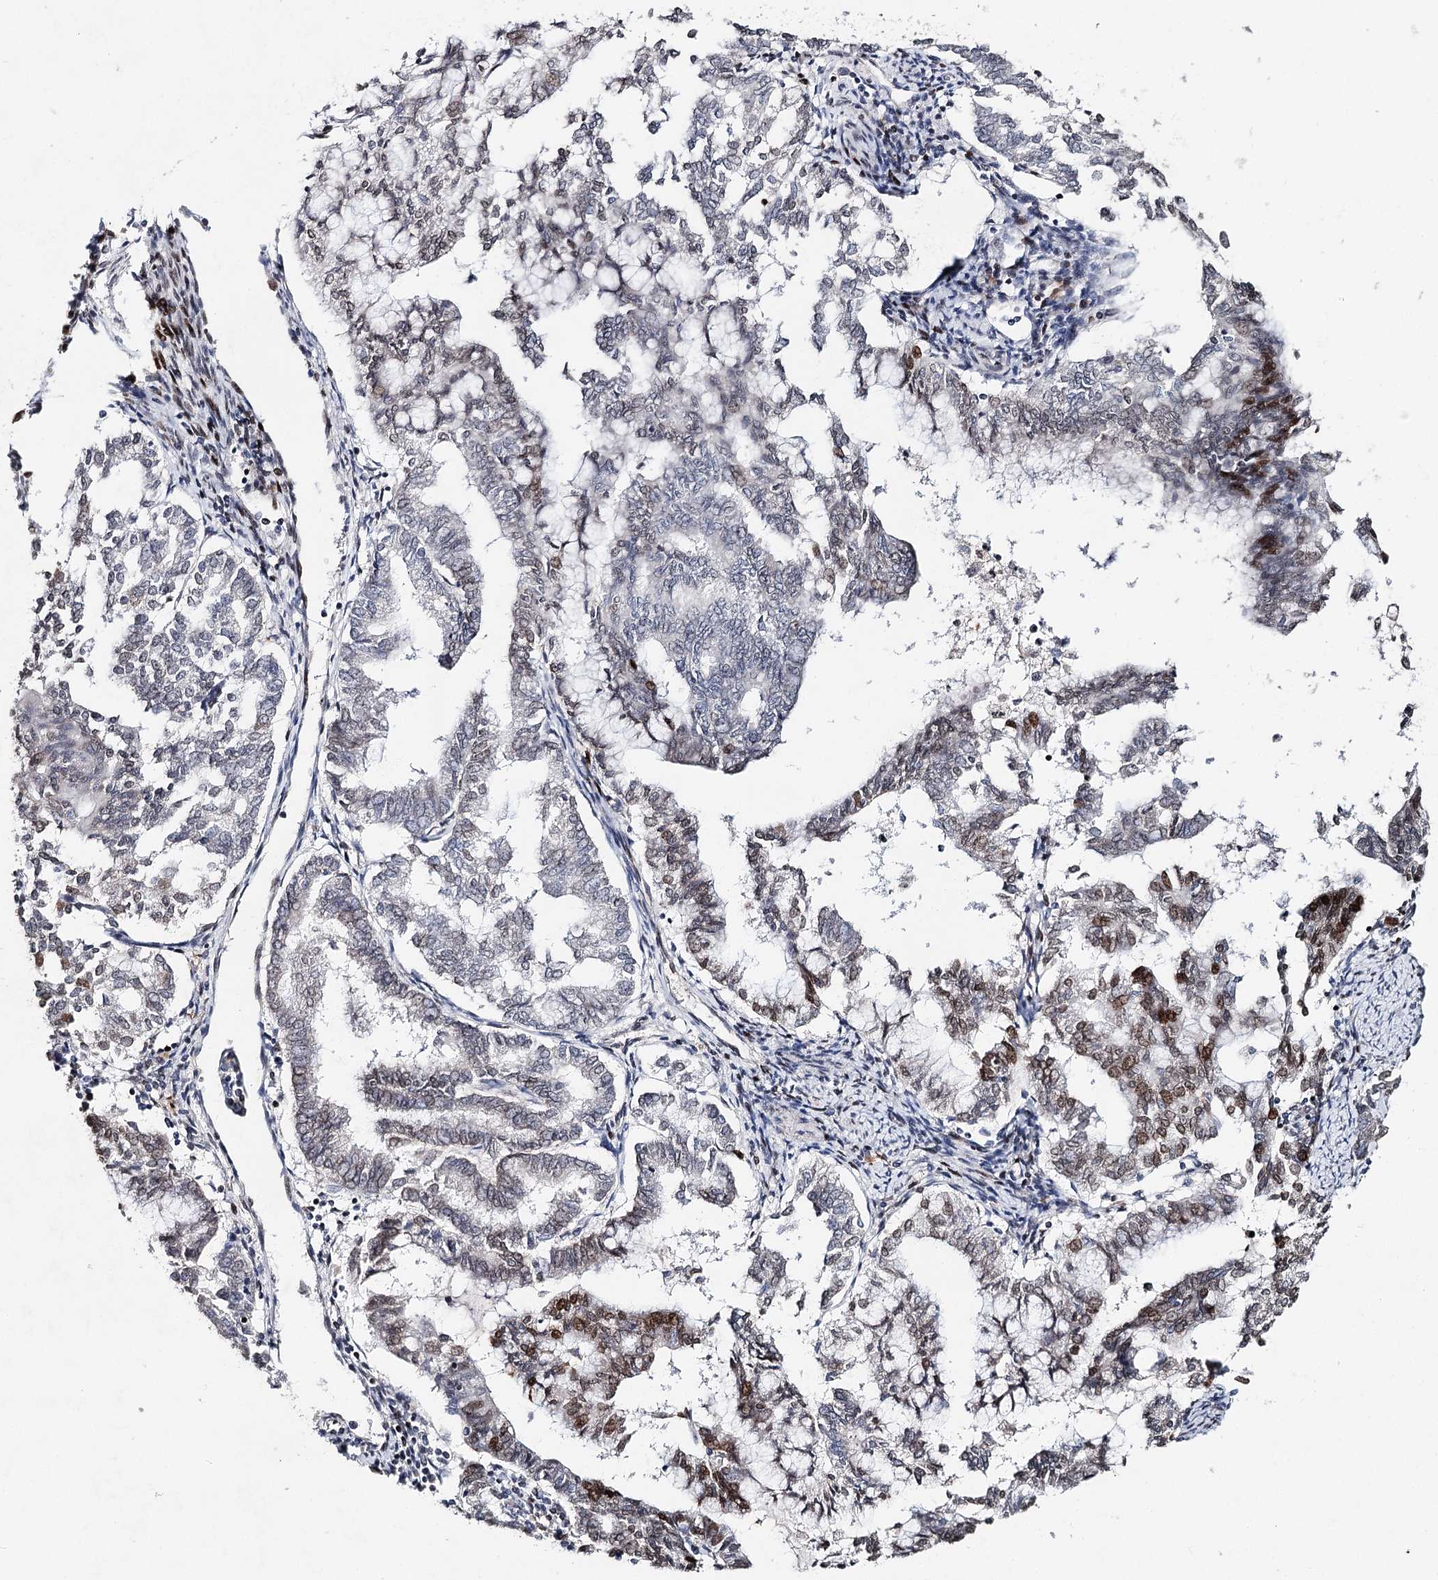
{"staining": {"intensity": "moderate", "quantity": "<25%", "location": "nuclear"}, "tissue": "endometrial cancer", "cell_type": "Tumor cells", "image_type": "cancer", "snomed": [{"axis": "morphology", "description": "Adenocarcinoma, NOS"}, {"axis": "topography", "description": "Endometrium"}], "caption": "A brown stain highlights moderate nuclear positivity of a protein in human endometrial cancer (adenocarcinoma) tumor cells.", "gene": "FRMD4A", "patient": {"sex": "female", "age": 79}}